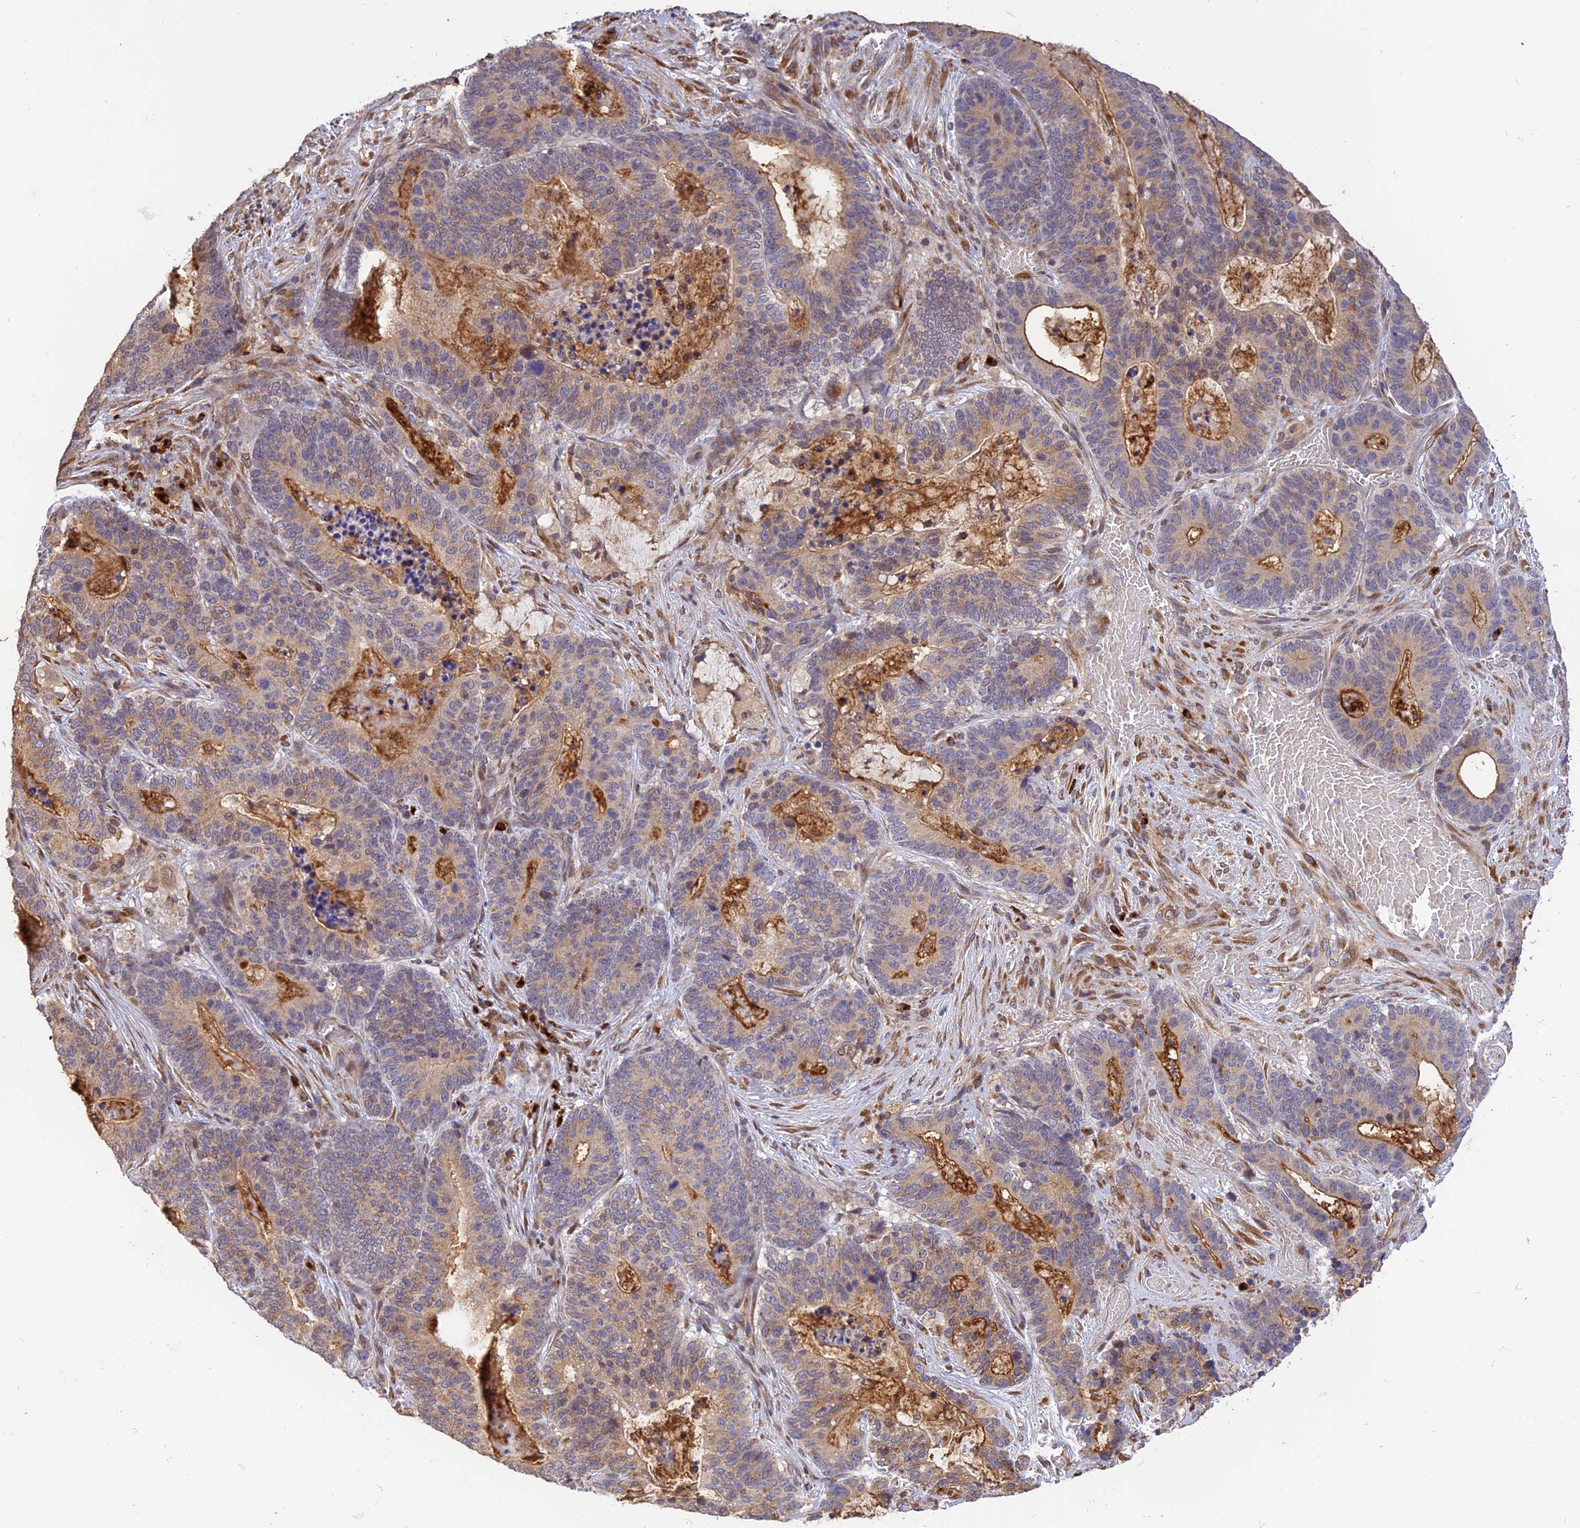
{"staining": {"intensity": "moderate", "quantity": "25%-75%", "location": "cytoplasmic/membranous"}, "tissue": "stomach cancer", "cell_type": "Tumor cells", "image_type": "cancer", "snomed": [{"axis": "morphology", "description": "Normal tissue, NOS"}, {"axis": "morphology", "description": "Adenocarcinoma, NOS"}, {"axis": "topography", "description": "Stomach"}], "caption": "Tumor cells exhibit medium levels of moderate cytoplasmic/membranous positivity in approximately 25%-75% of cells in human stomach cancer (adenocarcinoma). The staining was performed using DAB (3,3'-diaminobenzidine) to visualize the protein expression in brown, while the nuclei were stained in blue with hematoxylin (Magnification: 20x).", "gene": "SNX17", "patient": {"sex": "female", "age": 64}}